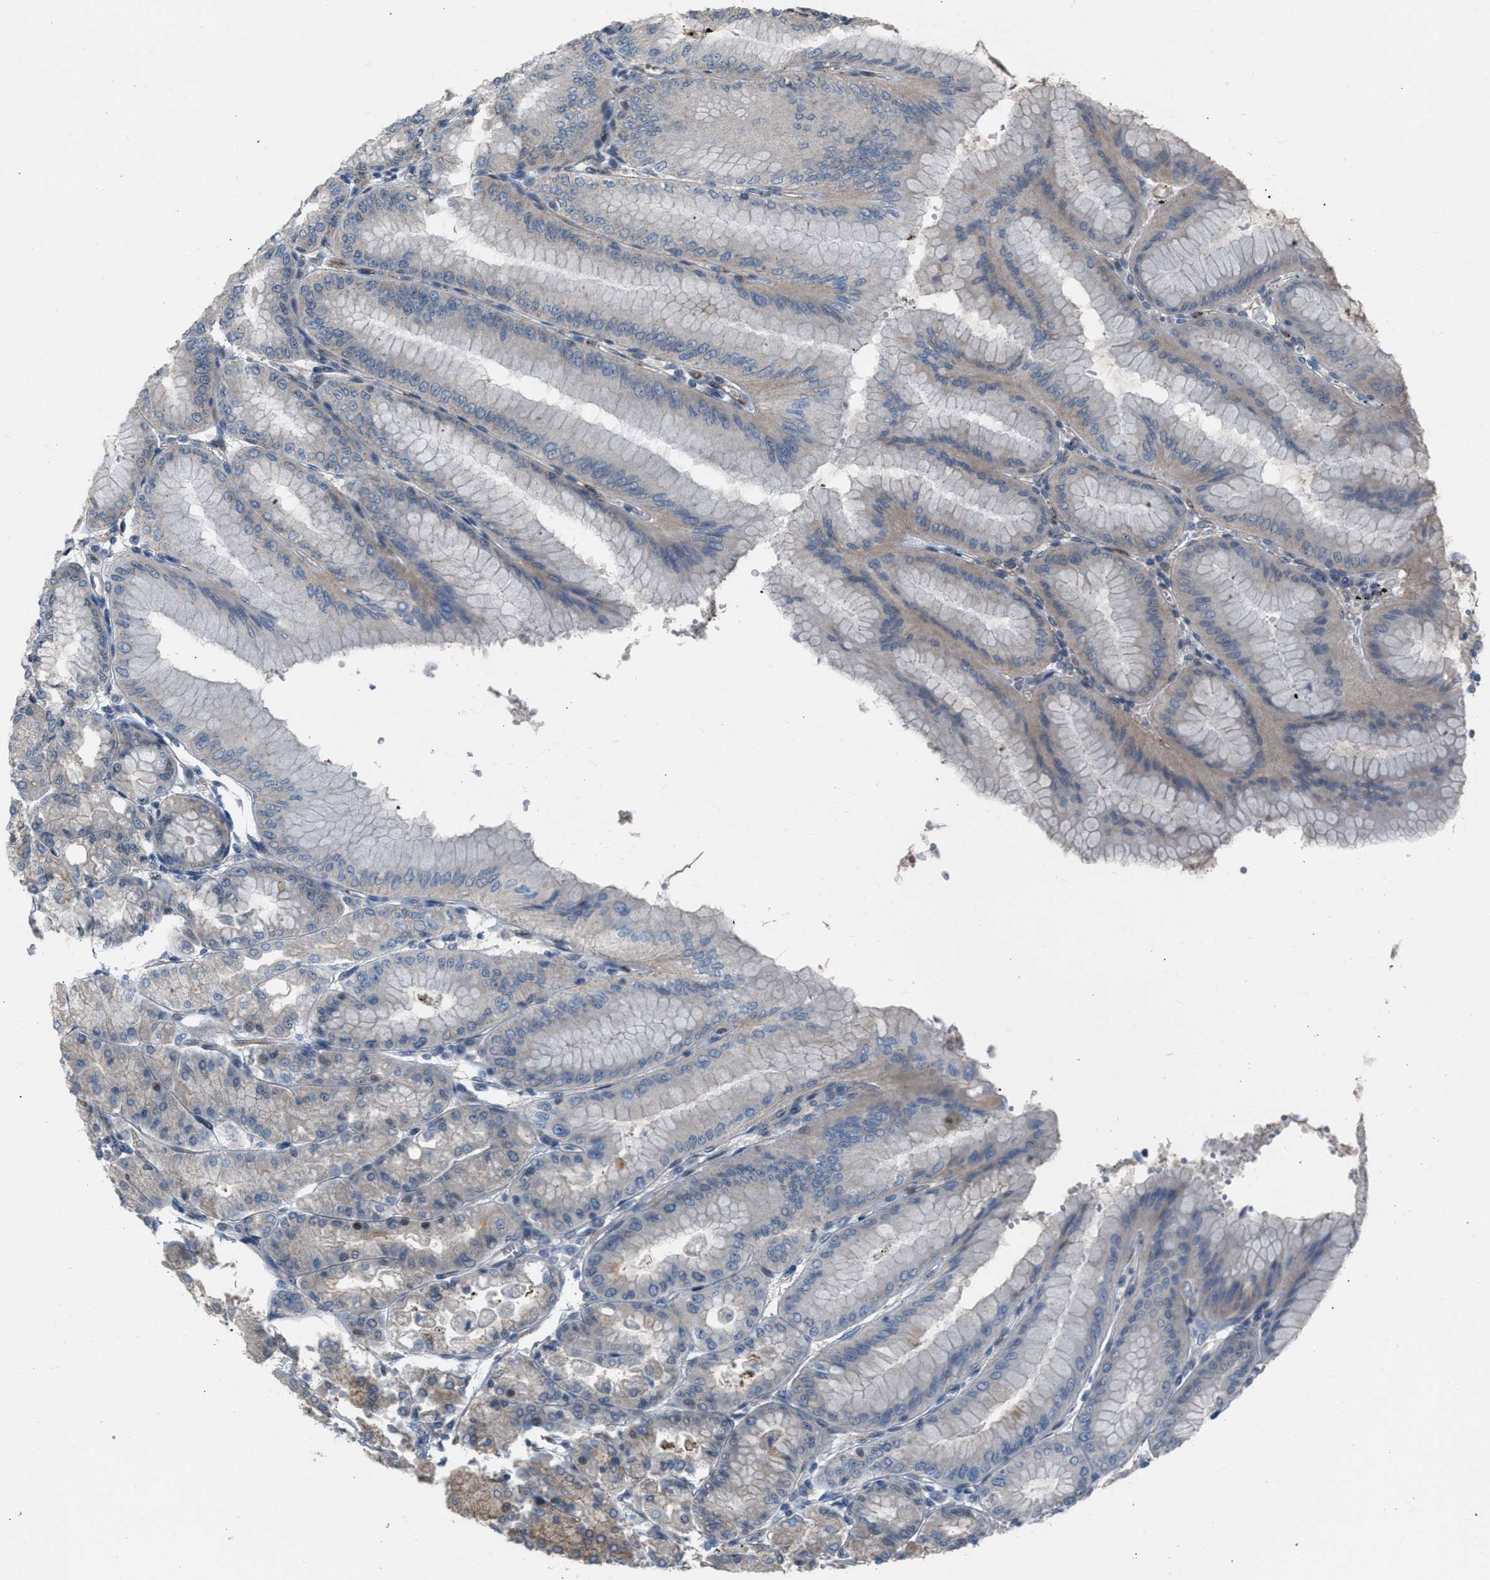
{"staining": {"intensity": "moderate", "quantity": "<25%", "location": "nuclear"}, "tissue": "stomach", "cell_type": "Glandular cells", "image_type": "normal", "snomed": [{"axis": "morphology", "description": "Normal tissue, NOS"}, {"axis": "topography", "description": "Stomach, lower"}], "caption": "IHC photomicrograph of normal stomach: stomach stained using immunohistochemistry reveals low levels of moderate protein expression localized specifically in the nuclear of glandular cells, appearing as a nuclear brown color.", "gene": "CRTC1", "patient": {"sex": "male", "age": 71}}